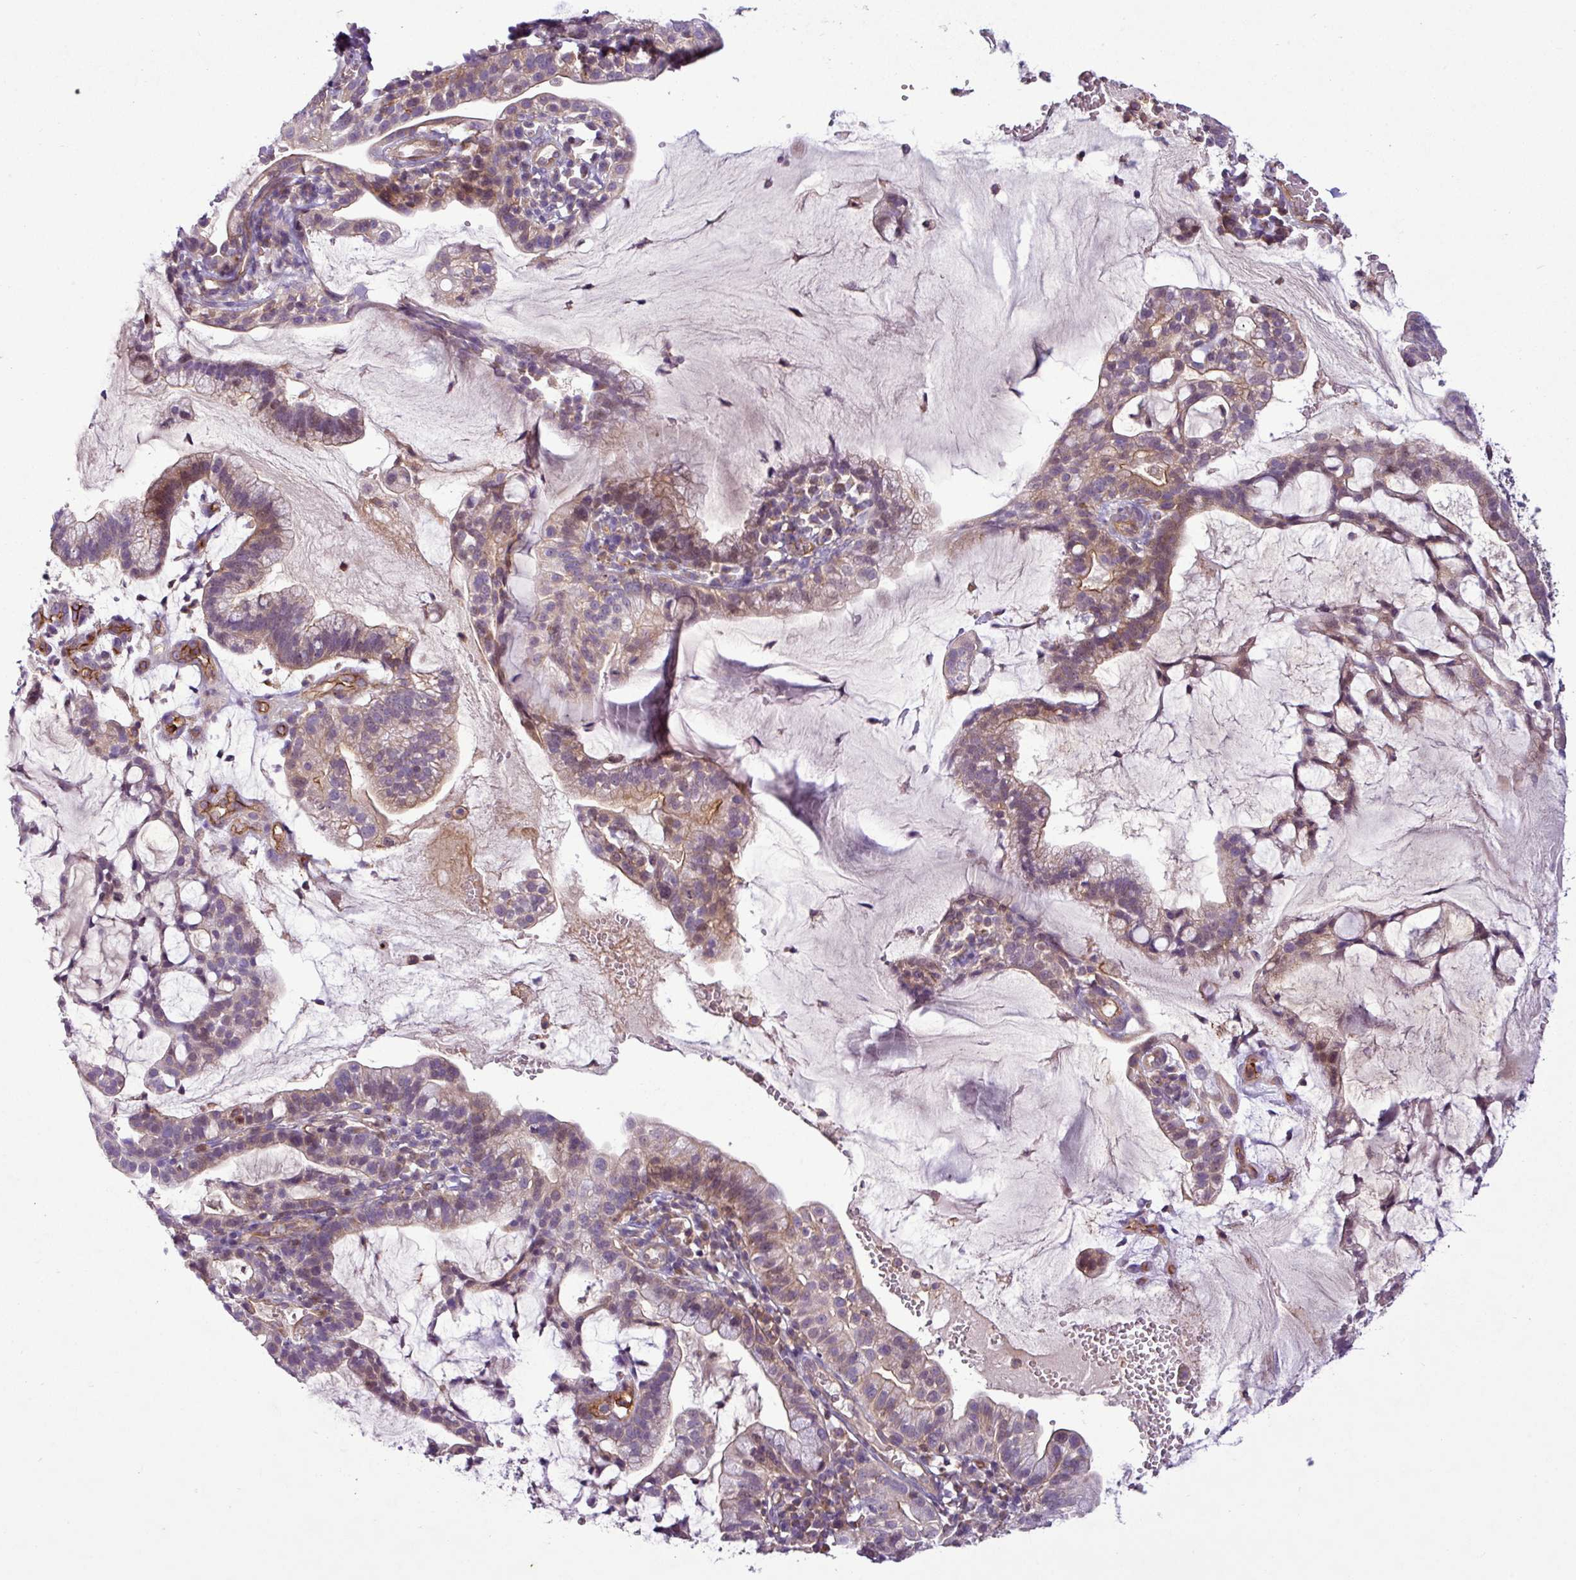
{"staining": {"intensity": "weak", "quantity": "25%-75%", "location": "cytoplasmic/membranous"}, "tissue": "cervical cancer", "cell_type": "Tumor cells", "image_type": "cancer", "snomed": [{"axis": "morphology", "description": "Adenocarcinoma, NOS"}, {"axis": "topography", "description": "Cervix"}], "caption": "The photomicrograph shows staining of cervical cancer, revealing weak cytoplasmic/membranous protein positivity (brown color) within tumor cells.", "gene": "ZNF106", "patient": {"sex": "female", "age": 41}}